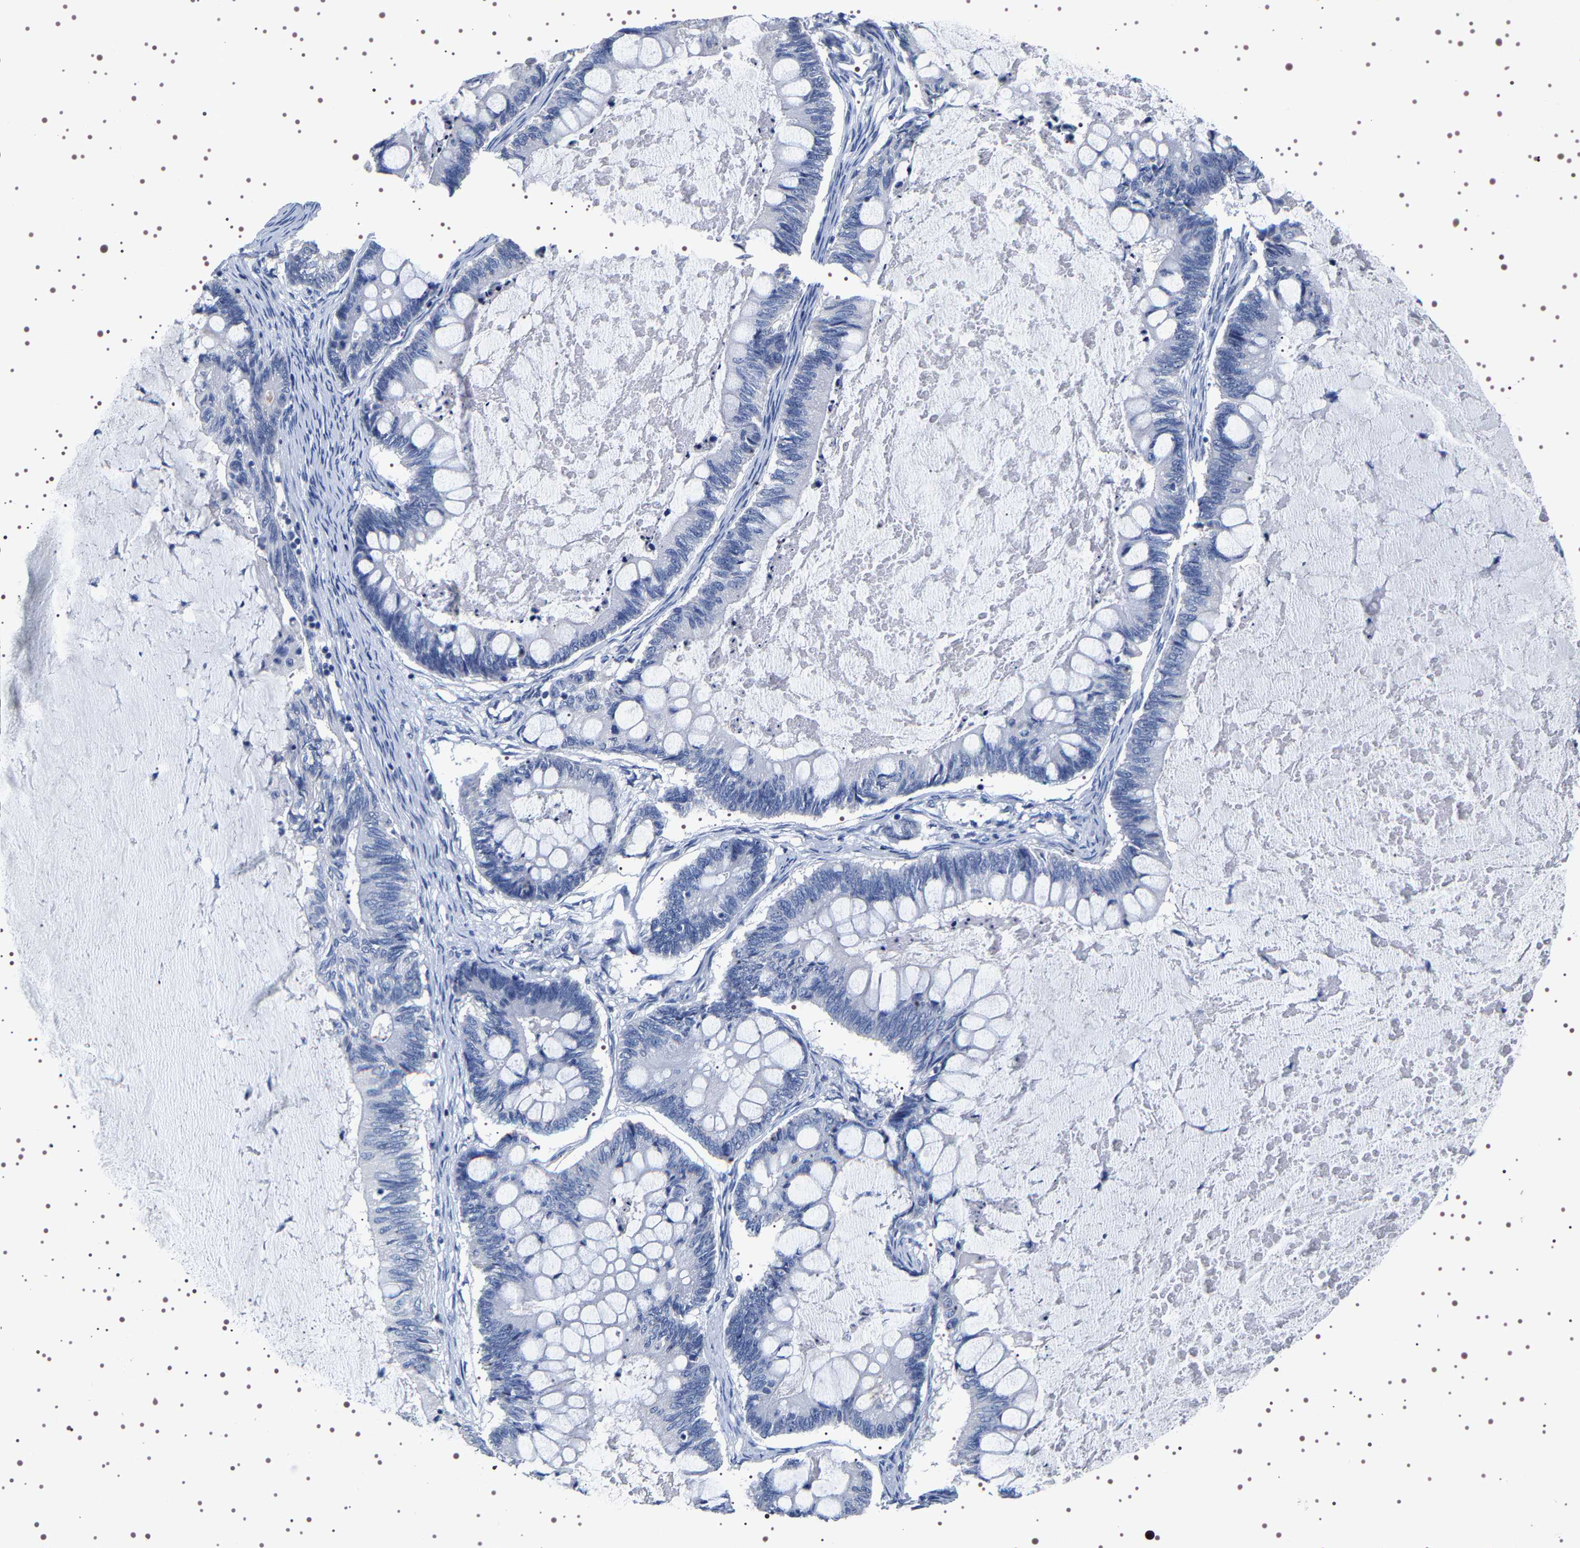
{"staining": {"intensity": "negative", "quantity": "none", "location": "none"}, "tissue": "ovarian cancer", "cell_type": "Tumor cells", "image_type": "cancer", "snomed": [{"axis": "morphology", "description": "Cystadenocarcinoma, mucinous, NOS"}, {"axis": "topography", "description": "Ovary"}], "caption": "DAB immunohistochemical staining of human ovarian cancer shows no significant expression in tumor cells. (Immunohistochemistry, brightfield microscopy, high magnification).", "gene": "UBQLN3", "patient": {"sex": "female", "age": 61}}